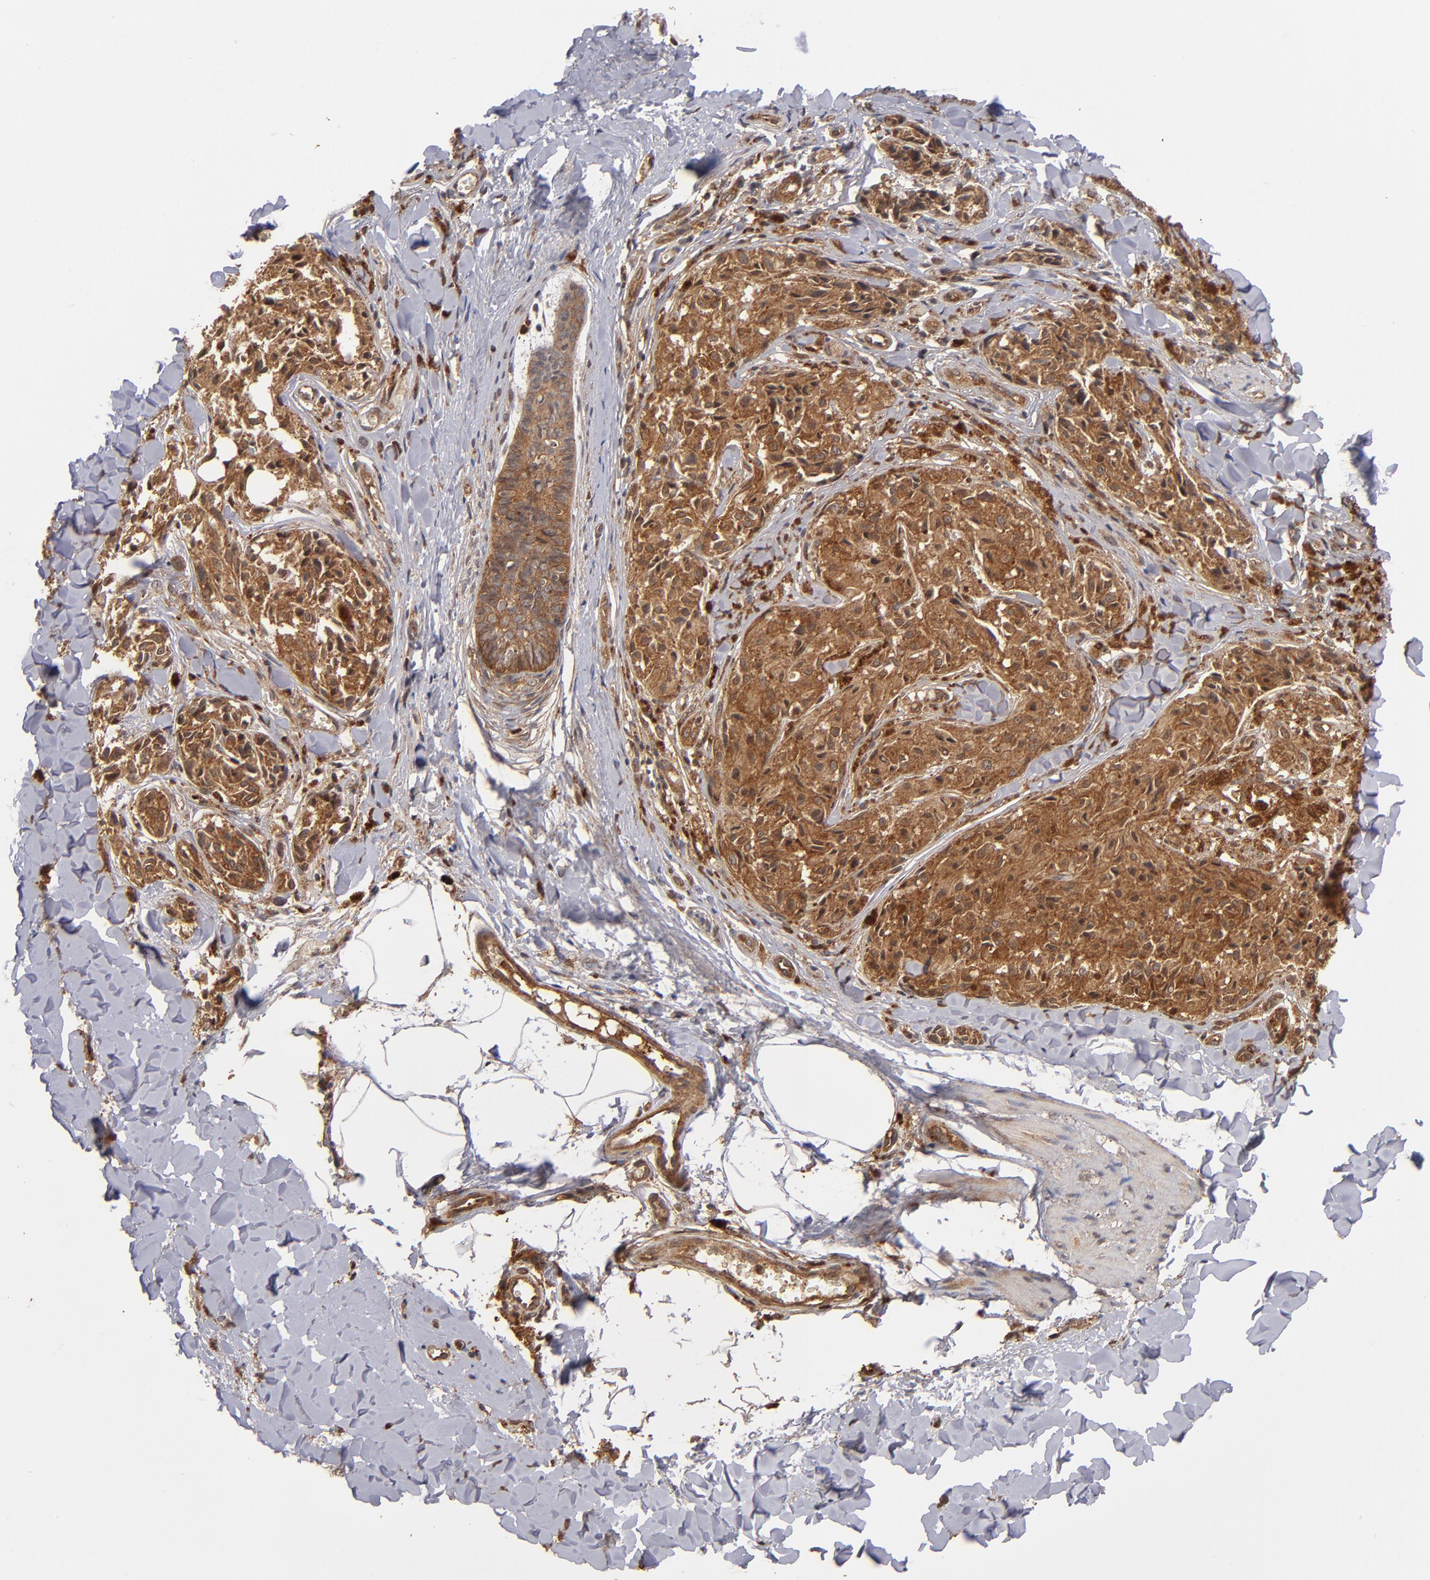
{"staining": {"intensity": "moderate", "quantity": ">75%", "location": "cytoplasmic/membranous"}, "tissue": "melanoma", "cell_type": "Tumor cells", "image_type": "cancer", "snomed": [{"axis": "morphology", "description": "Malignant melanoma, Metastatic site"}, {"axis": "topography", "description": "Skin"}], "caption": "Melanoma stained with immunohistochemistry reveals moderate cytoplasmic/membranous positivity in approximately >75% of tumor cells. The protein of interest is shown in brown color, while the nuclei are stained blue.", "gene": "BDKRB1", "patient": {"sex": "female", "age": 66}}